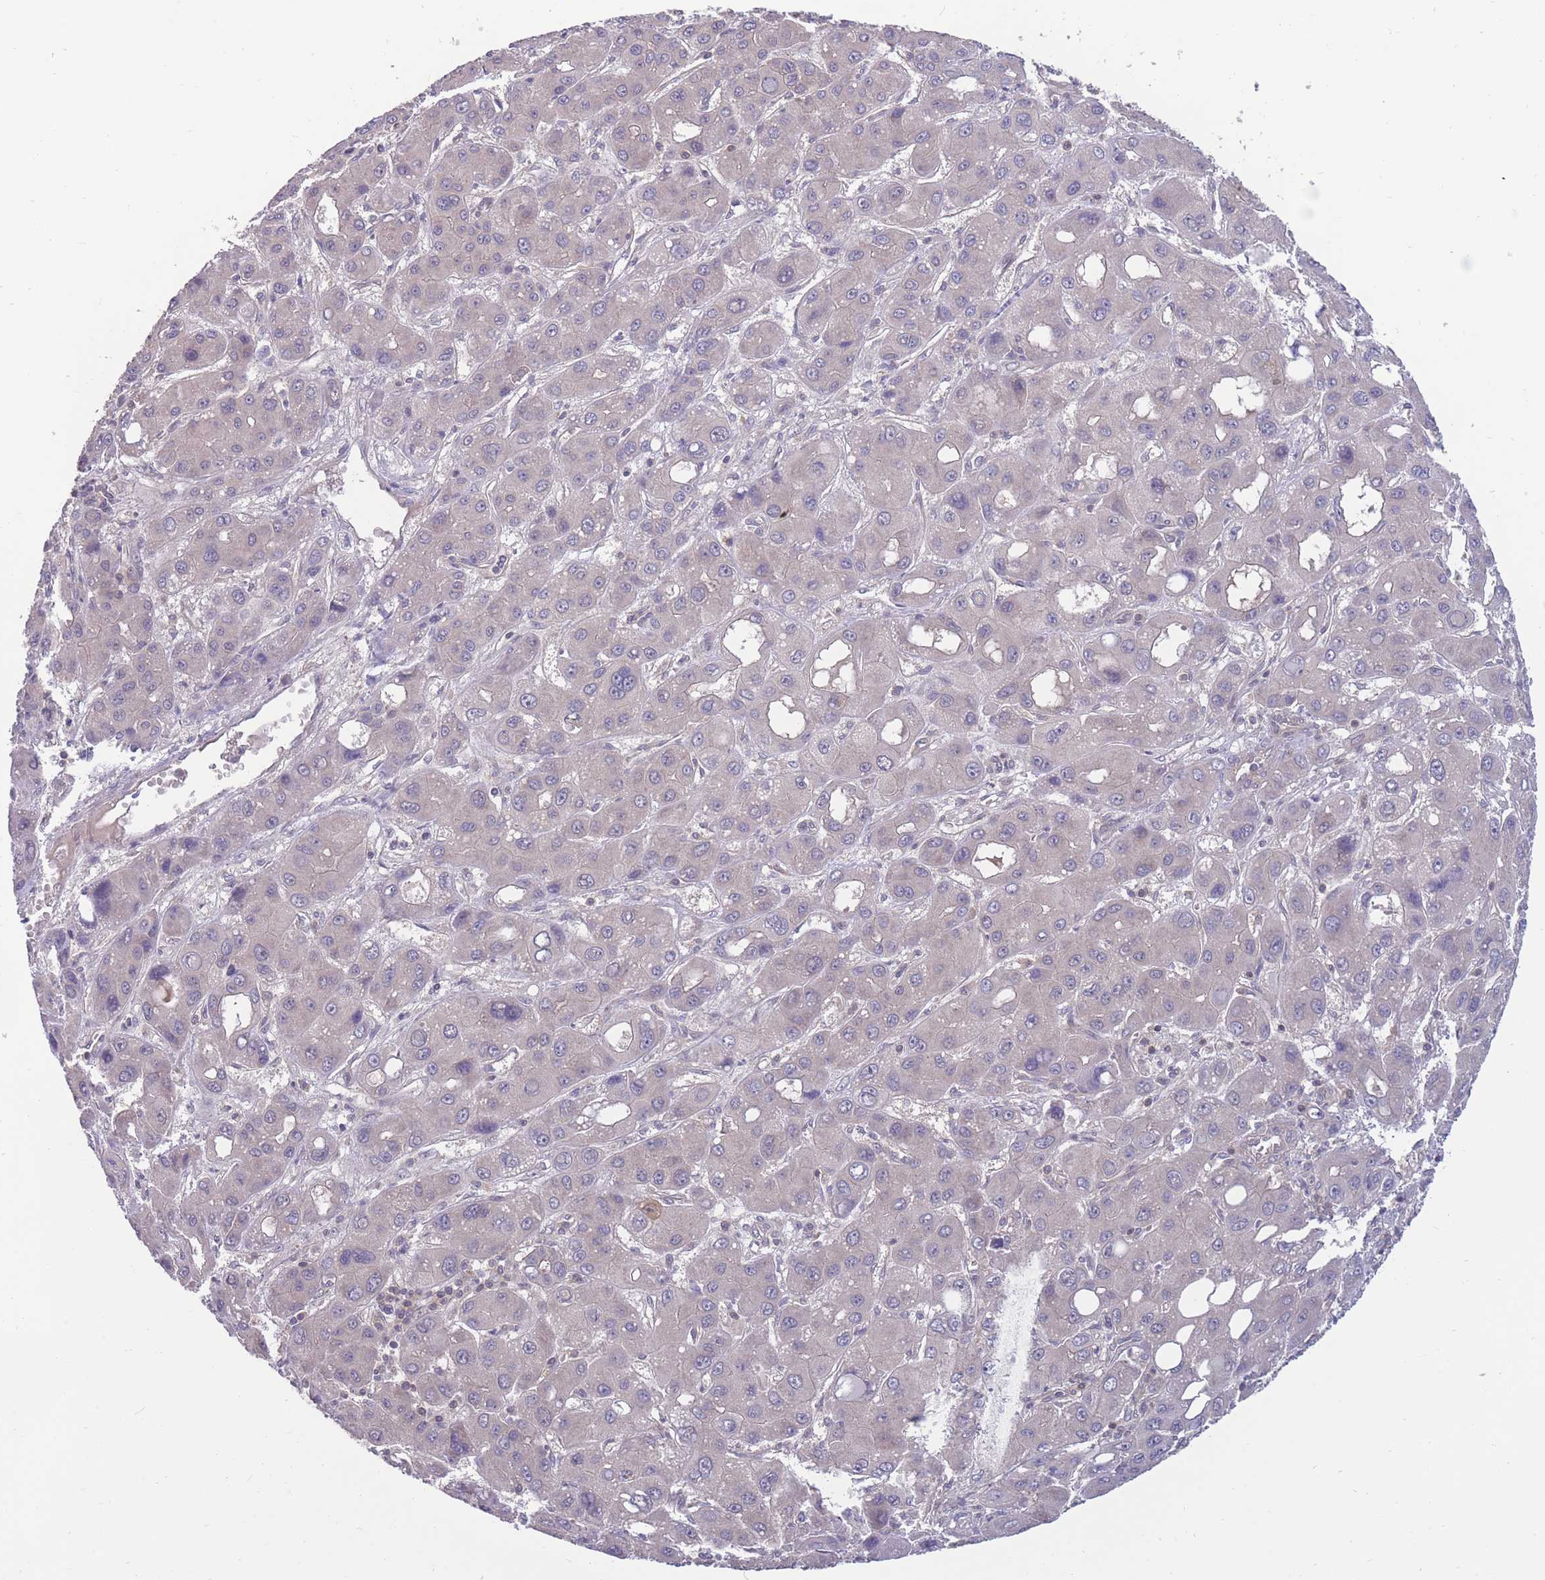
{"staining": {"intensity": "negative", "quantity": "none", "location": "none"}, "tissue": "liver cancer", "cell_type": "Tumor cells", "image_type": "cancer", "snomed": [{"axis": "morphology", "description": "Carcinoma, Hepatocellular, NOS"}, {"axis": "topography", "description": "Liver"}], "caption": "The immunohistochemistry photomicrograph has no significant staining in tumor cells of liver cancer tissue.", "gene": "UBE2N", "patient": {"sex": "male", "age": 55}}